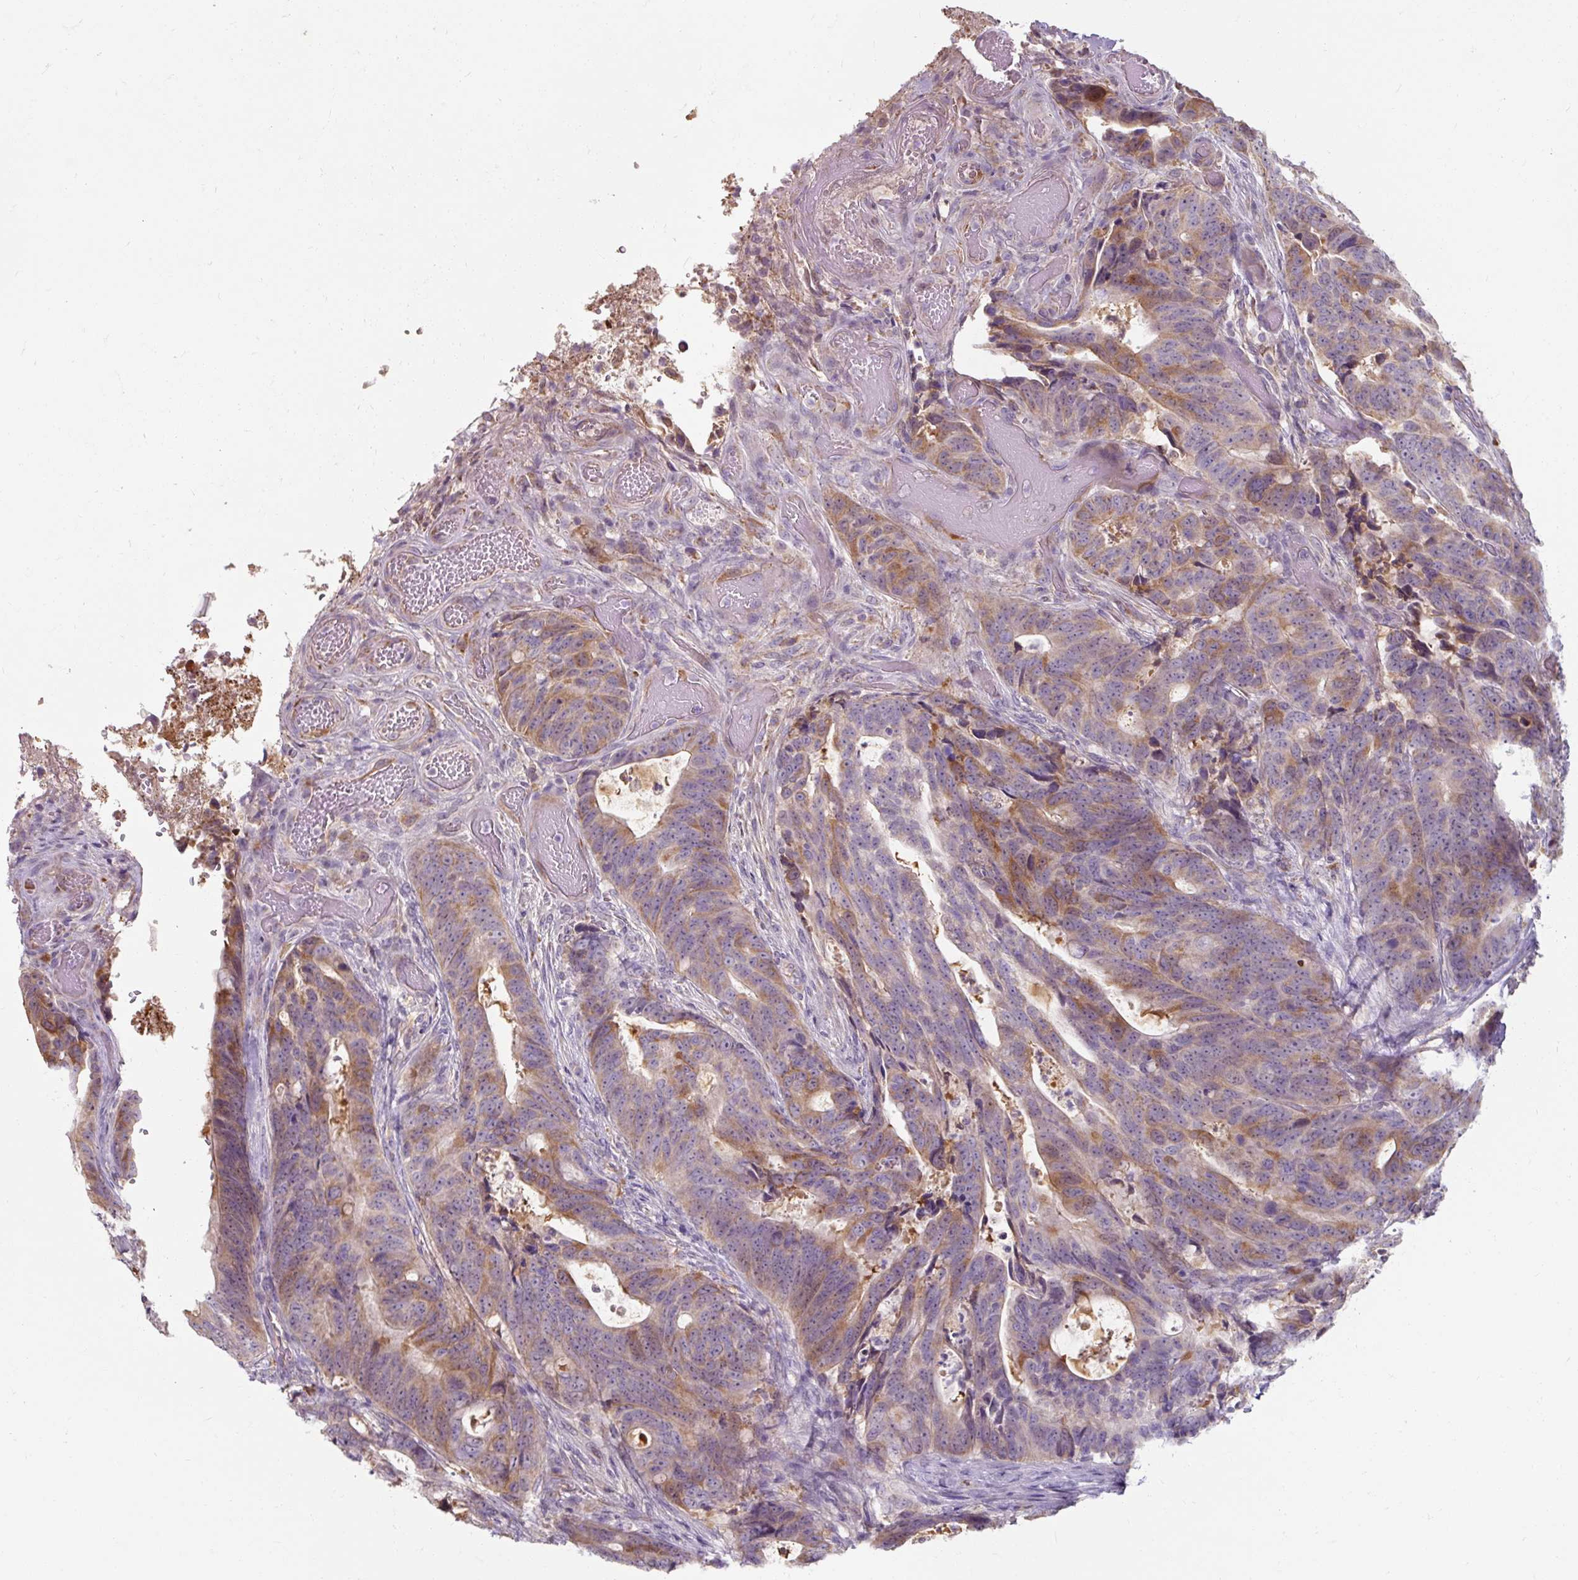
{"staining": {"intensity": "weak", "quantity": ">75%", "location": "cytoplasmic/membranous"}, "tissue": "colorectal cancer", "cell_type": "Tumor cells", "image_type": "cancer", "snomed": [{"axis": "morphology", "description": "Adenocarcinoma, NOS"}, {"axis": "topography", "description": "Colon"}], "caption": "This photomicrograph shows immunohistochemistry (IHC) staining of human colorectal cancer, with low weak cytoplasmic/membranous staining in approximately >75% of tumor cells.", "gene": "TSEN54", "patient": {"sex": "female", "age": 82}}